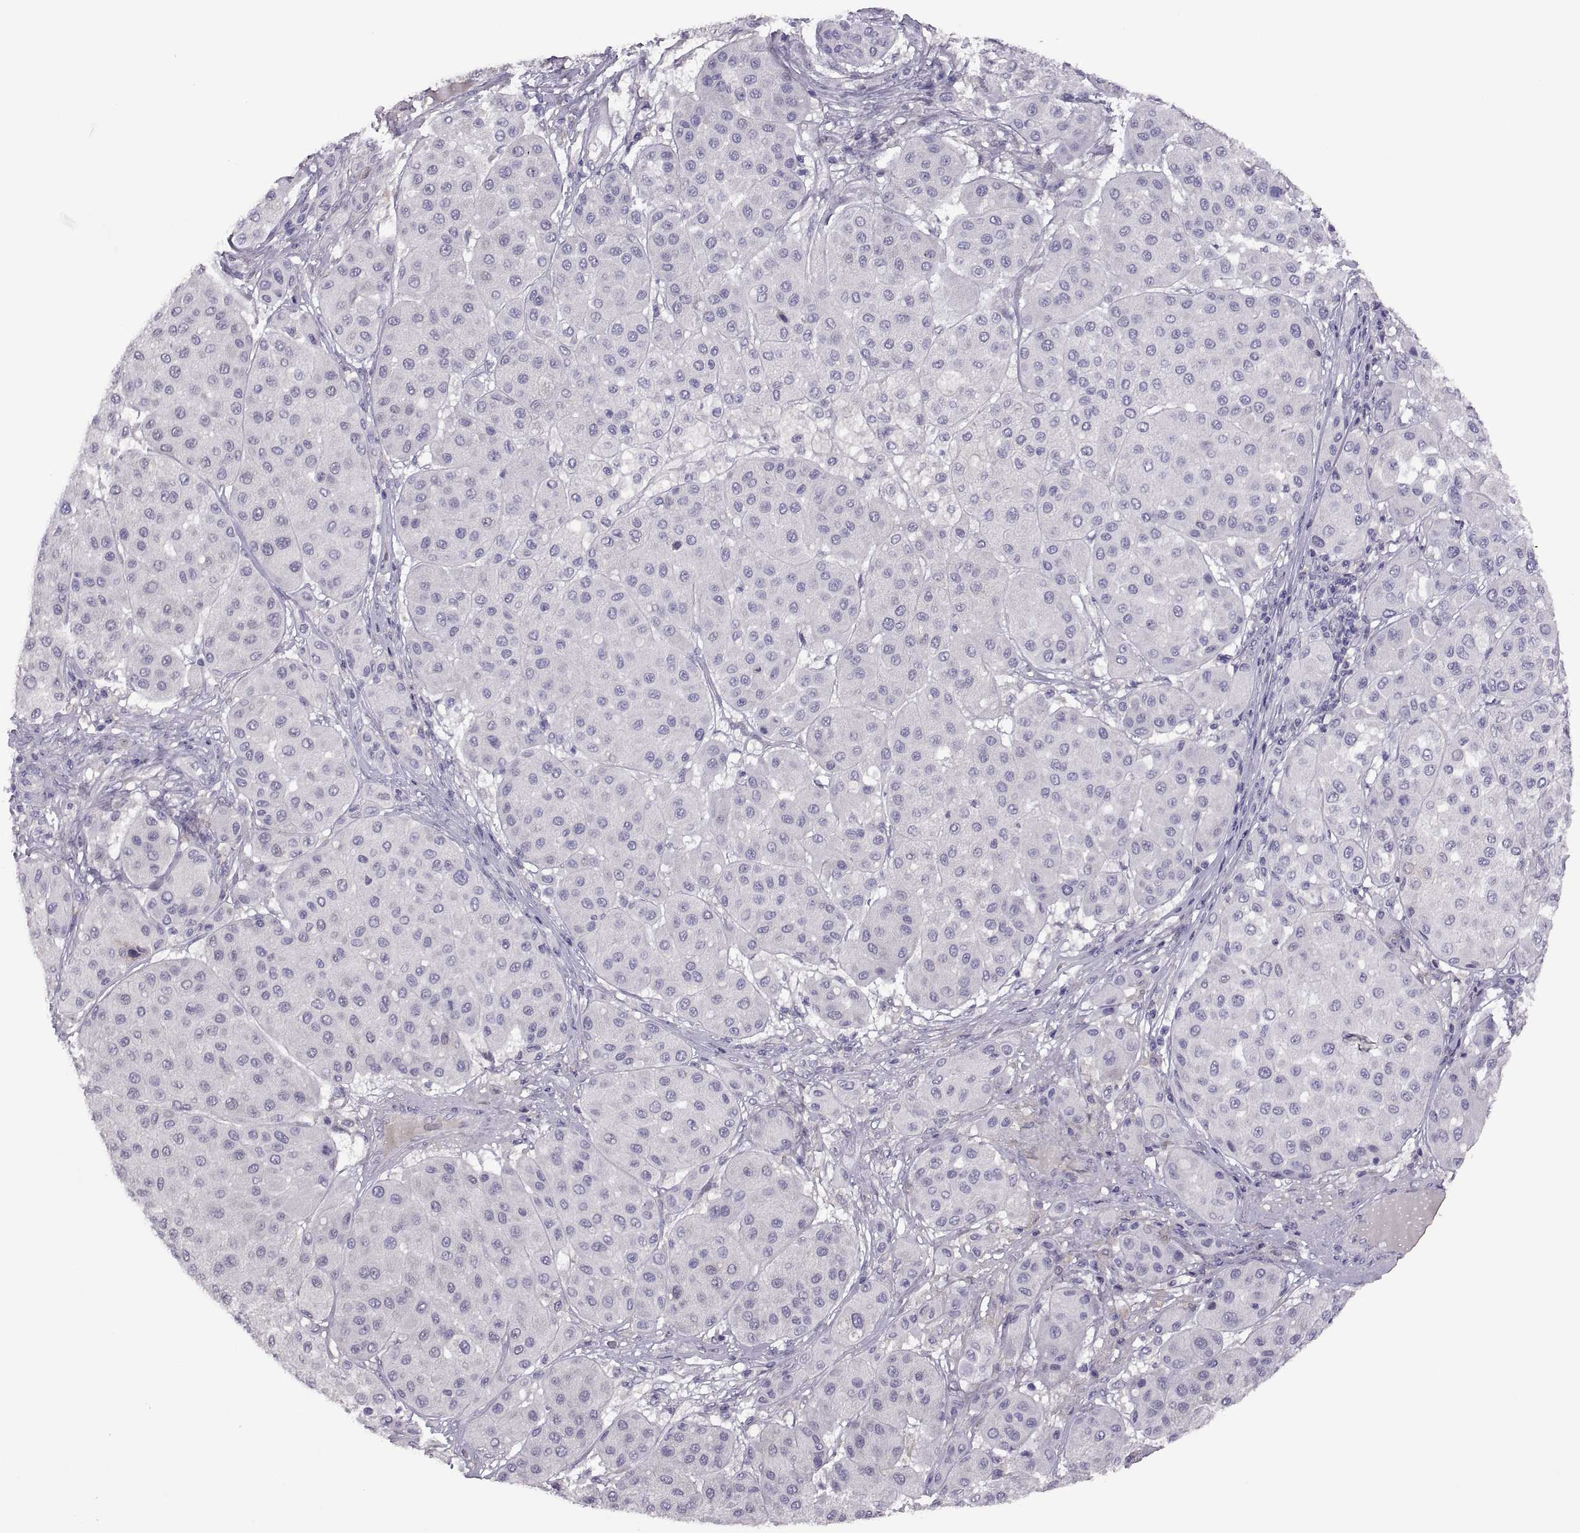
{"staining": {"intensity": "negative", "quantity": "none", "location": "none"}, "tissue": "melanoma", "cell_type": "Tumor cells", "image_type": "cancer", "snomed": [{"axis": "morphology", "description": "Malignant melanoma, Metastatic site"}, {"axis": "topography", "description": "Smooth muscle"}], "caption": "A histopathology image of malignant melanoma (metastatic site) stained for a protein shows no brown staining in tumor cells.", "gene": "TBX19", "patient": {"sex": "male", "age": 41}}